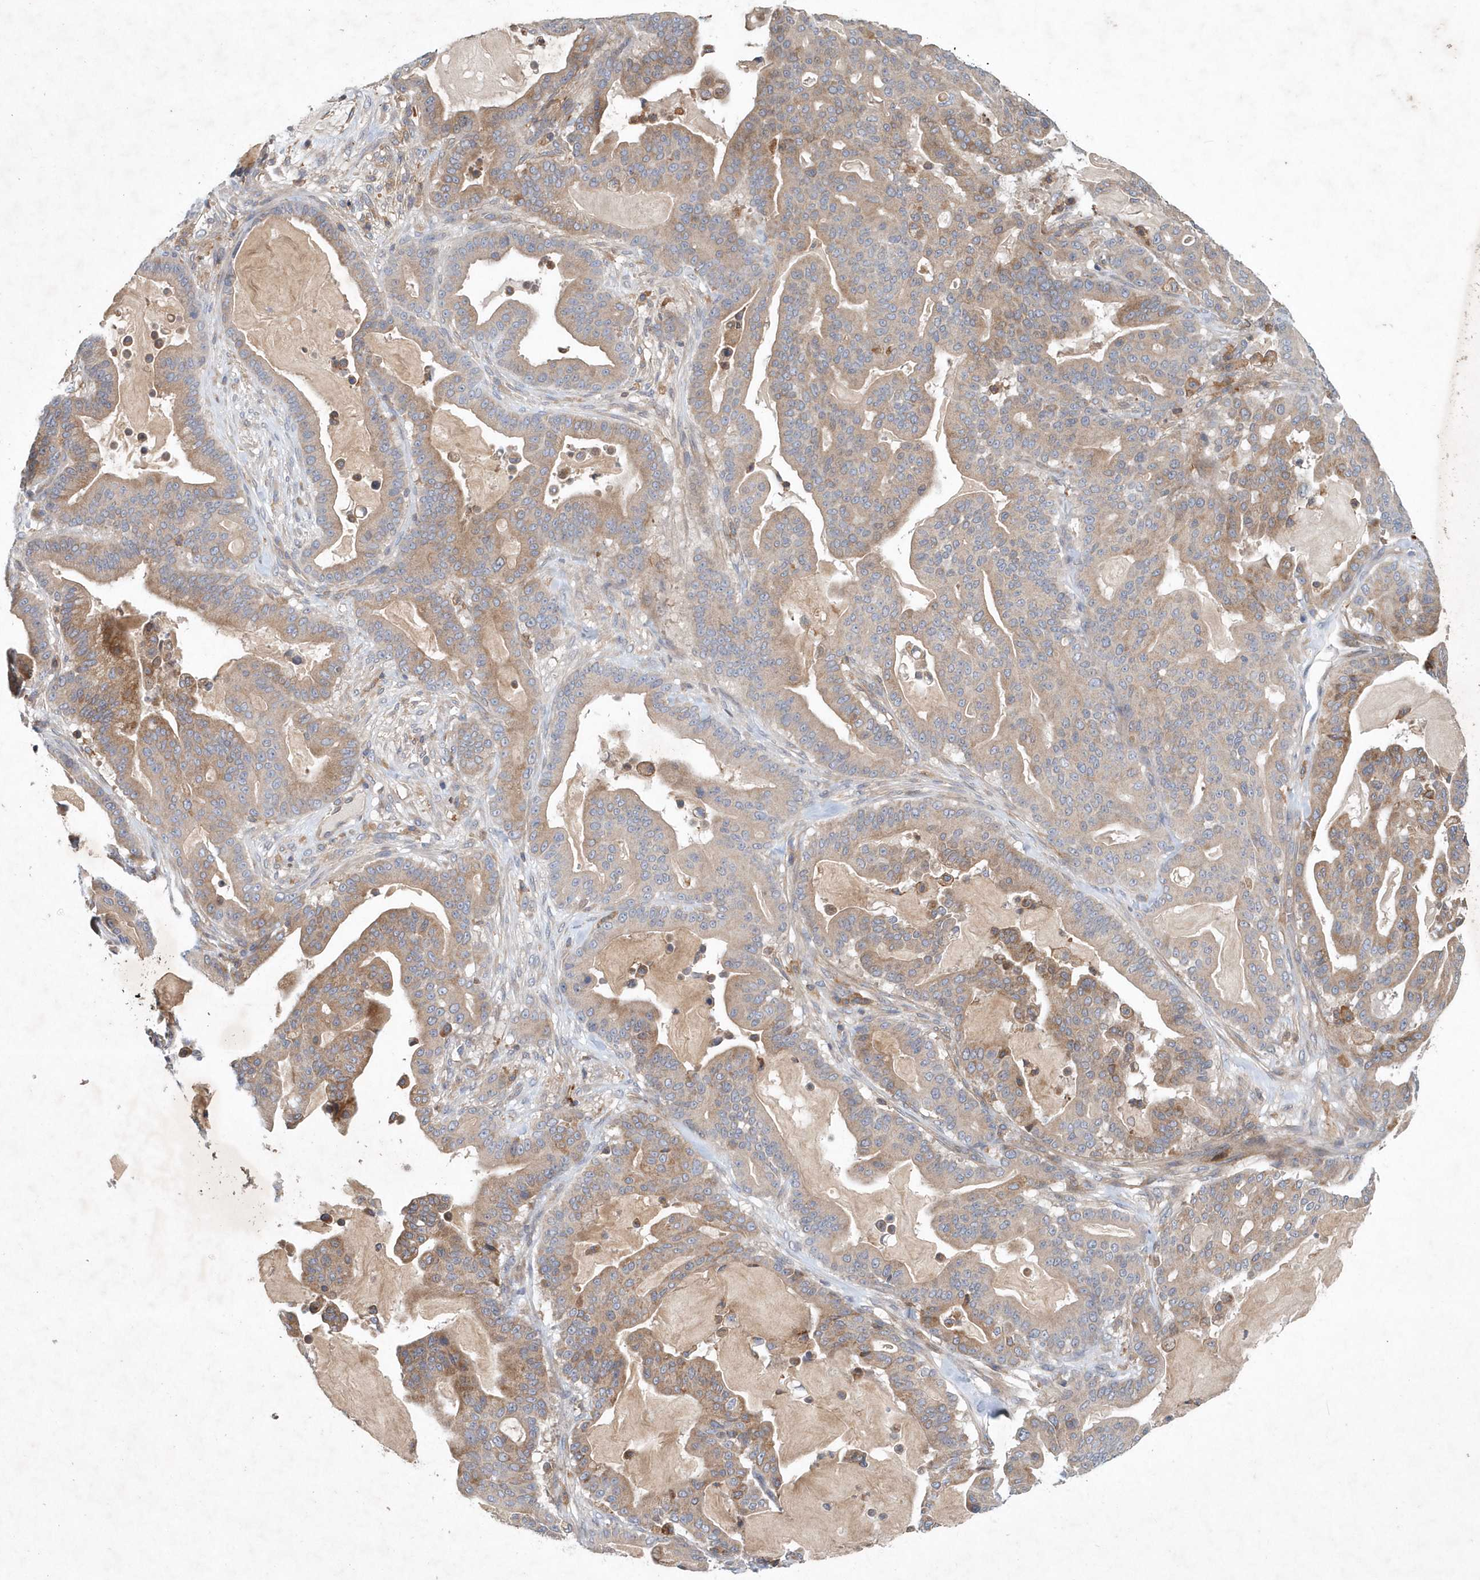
{"staining": {"intensity": "weak", "quantity": "25%-75%", "location": "cytoplasmic/membranous"}, "tissue": "pancreatic cancer", "cell_type": "Tumor cells", "image_type": "cancer", "snomed": [{"axis": "morphology", "description": "Adenocarcinoma, NOS"}, {"axis": "topography", "description": "Pancreas"}], "caption": "Pancreatic adenocarcinoma tissue displays weak cytoplasmic/membranous positivity in about 25%-75% of tumor cells, visualized by immunohistochemistry. The staining is performed using DAB (3,3'-diaminobenzidine) brown chromogen to label protein expression. The nuclei are counter-stained blue using hematoxylin.", "gene": "P2RY10", "patient": {"sex": "male", "age": 63}}